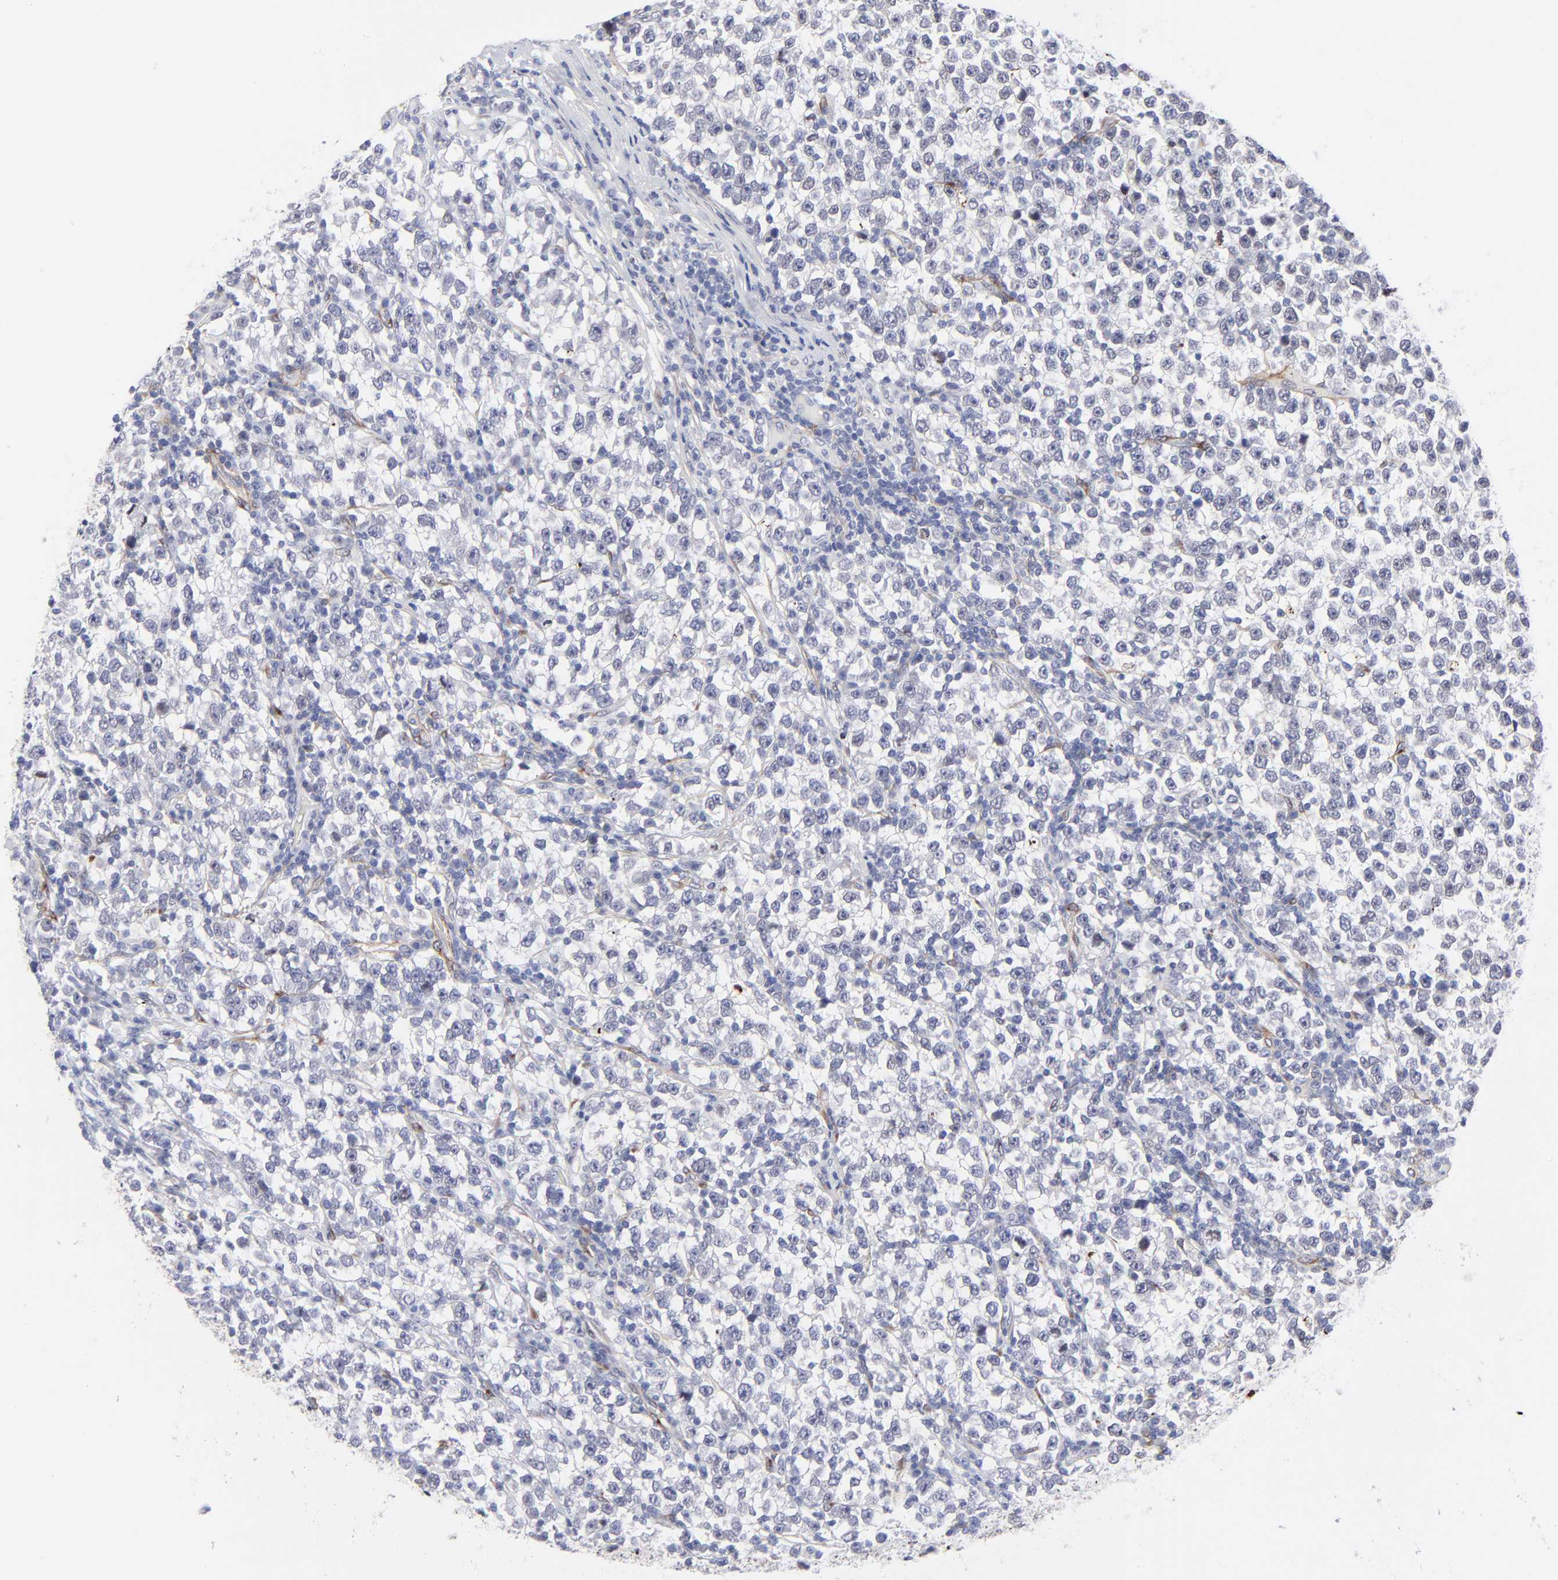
{"staining": {"intensity": "negative", "quantity": "none", "location": "none"}, "tissue": "testis cancer", "cell_type": "Tumor cells", "image_type": "cancer", "snomed": [{"axis": "morphology", "description": "Seminoma, NOS"}, {"axis": "topography", "description": "Testis"}], "caption": "Immunohistochemical staining of human seminoma (testis) reveals no significant expression in tumor cells. (DAB immunohistochemistry visualized using brightfield microscopy, high magnification).", "gene": "PDGFRB", "patient": {"sex": "male", "age": 43}}